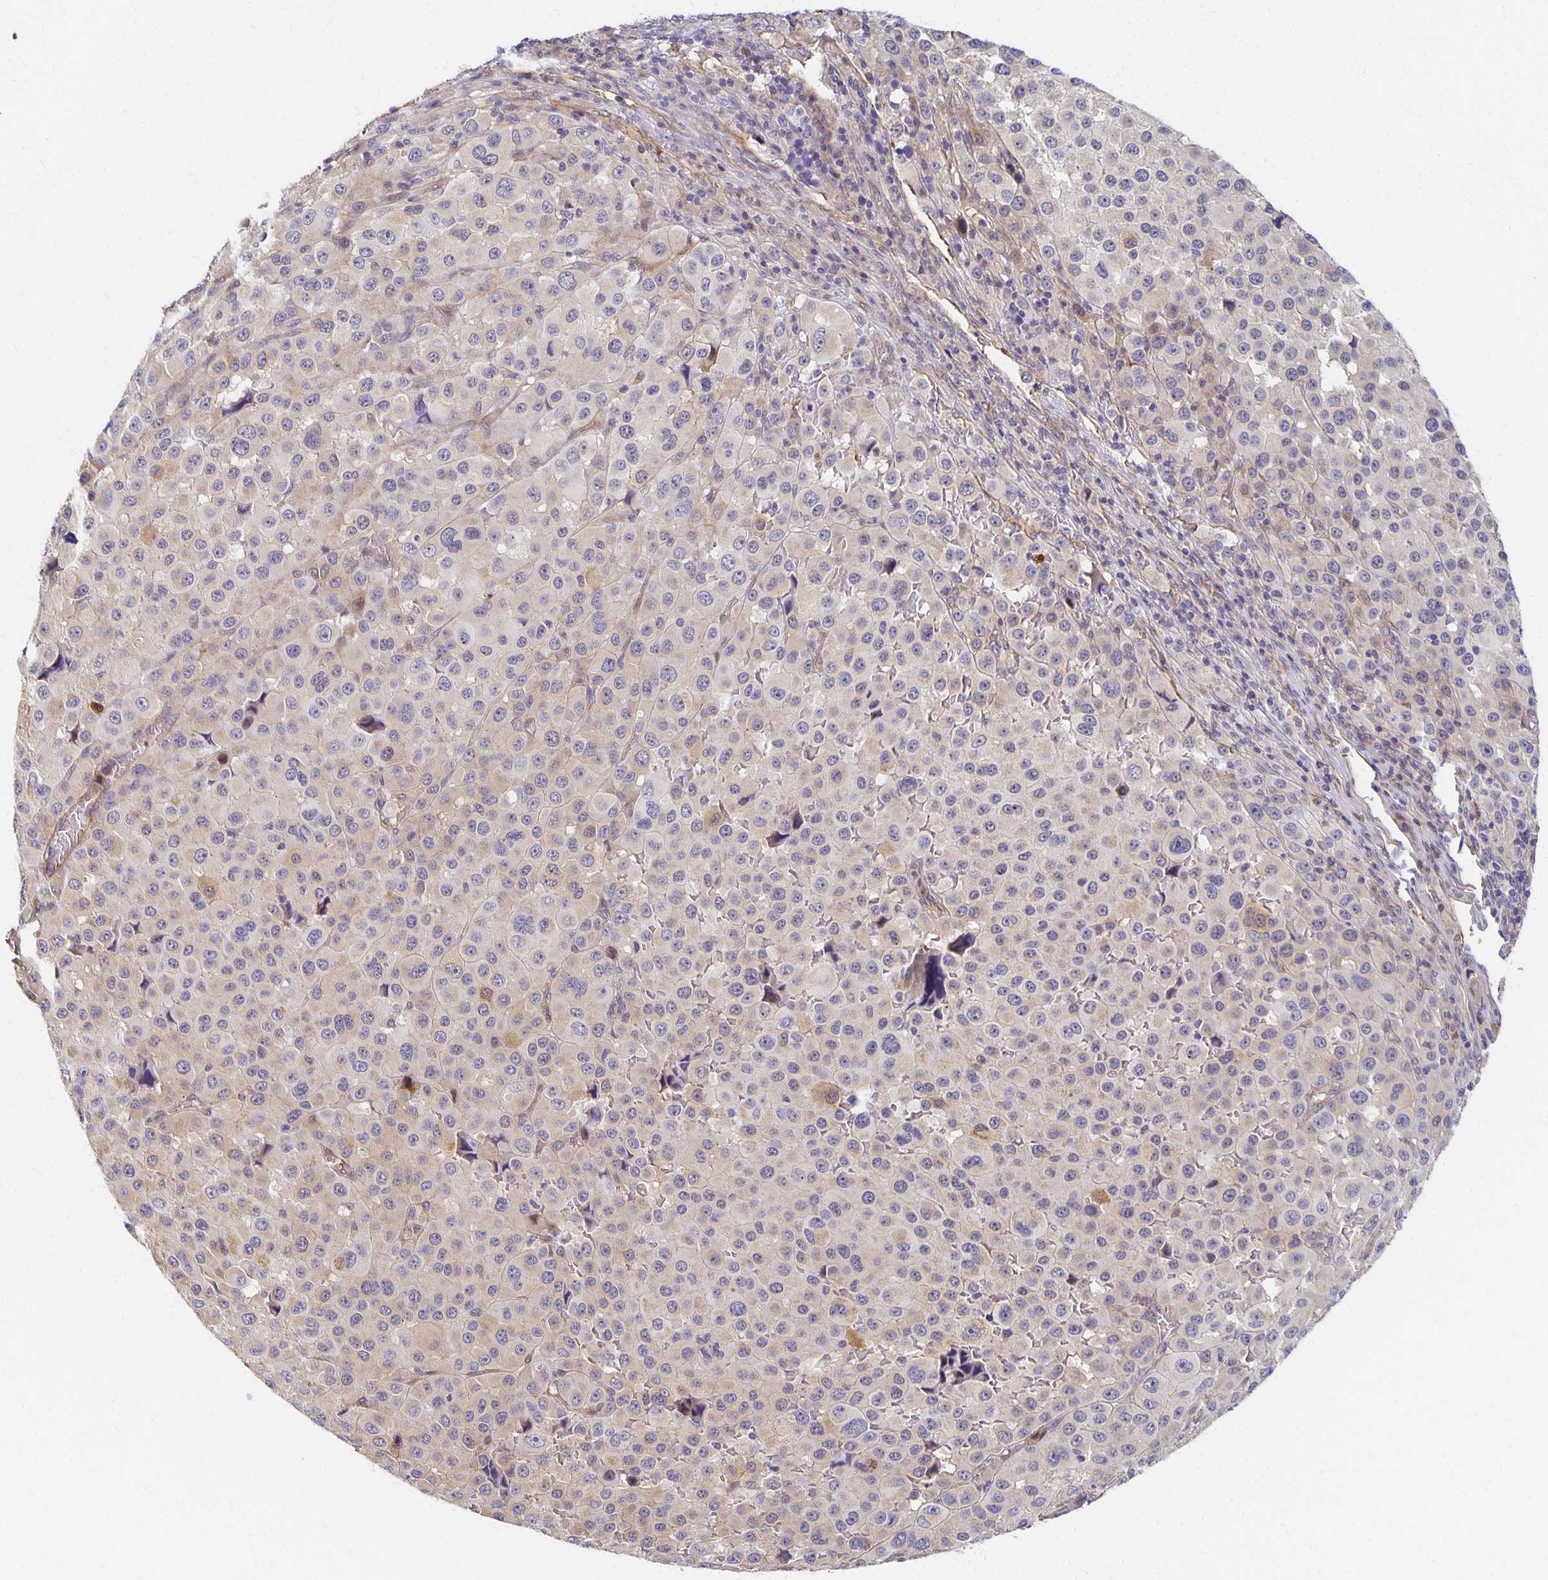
{"staining": {"intensity": "negative", "quantity": "none", "location": "none"}, "tissue": "melanoma", "cell_type": "Tumor cells", "image_type": "cancer", "snomed": [{"axis": "morphology", "description": "Malignant melanoma, Metastatic site"}, {"axis": "topography", "description": "Lymph node"}], "caption": "The micrograph exhibits no significant staining in tumor cells of malignant melanoma (metastatic site).", "gene": "SORL1", "patient": {"sex": "female", "age": 65}}